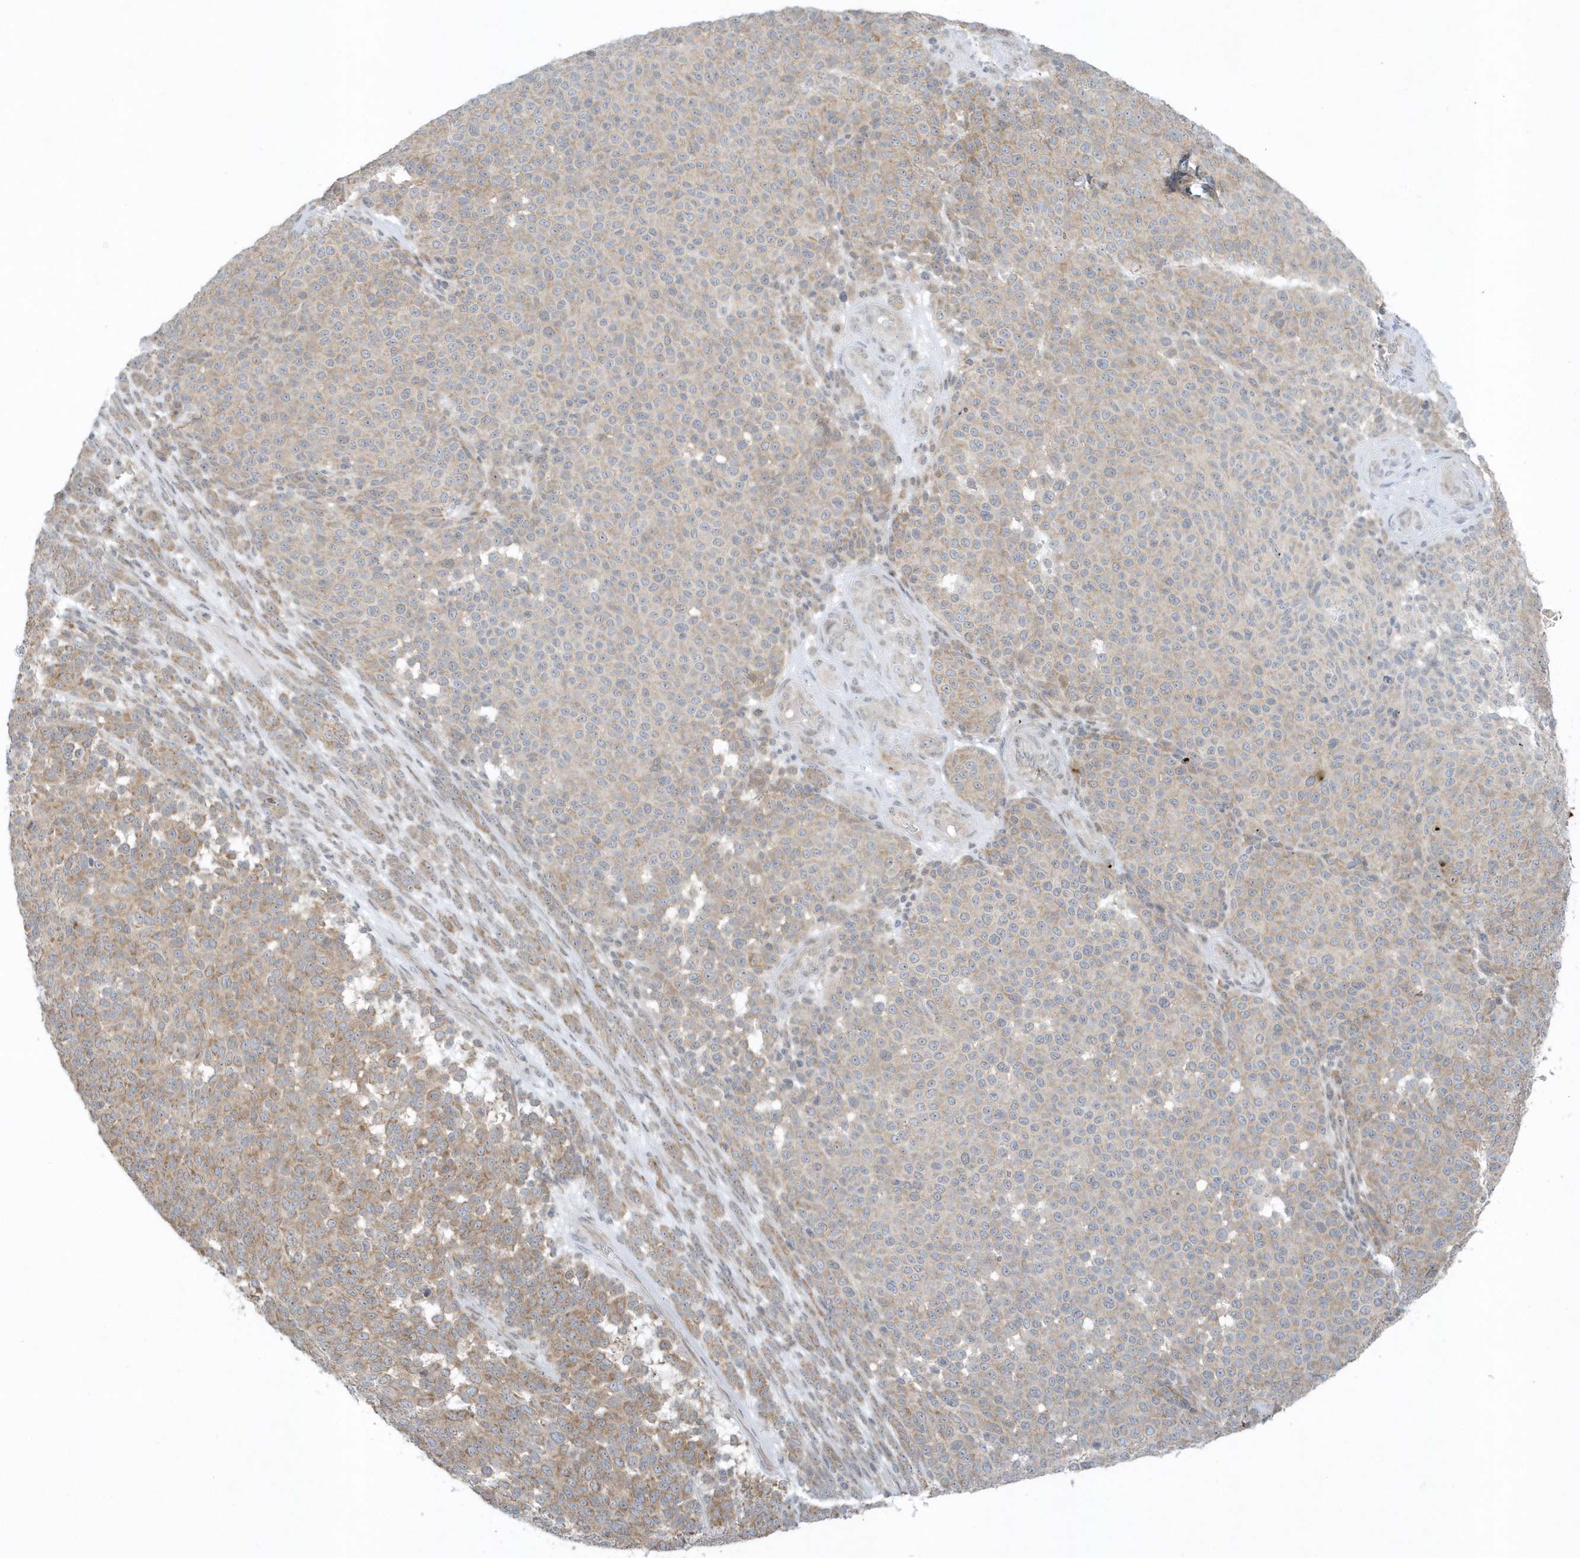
{"staining": {"intensity": "moderate", "quantity": "25%-75%", "location": "cytoplasmic/membranous"}, "tissue": "melanoma", "cell_type": "Tumor cells", "image_type": "cancer", "snomed": [{"axis": "morphology", "description": "Malignant melanoma, NOS"}, {"axis": "topography", "description": "Skin"}], "caption": "This image exhibits melanoma stained with immunohistochemistry (IHC) to label a protein in brown. The cytoplasmic/membranous of tumor cells show moderate positivity for the protein. Nuclei are counter-stained blue.", "gene": "SCN3A", "patient": {"sex": "male", "age": 49}}